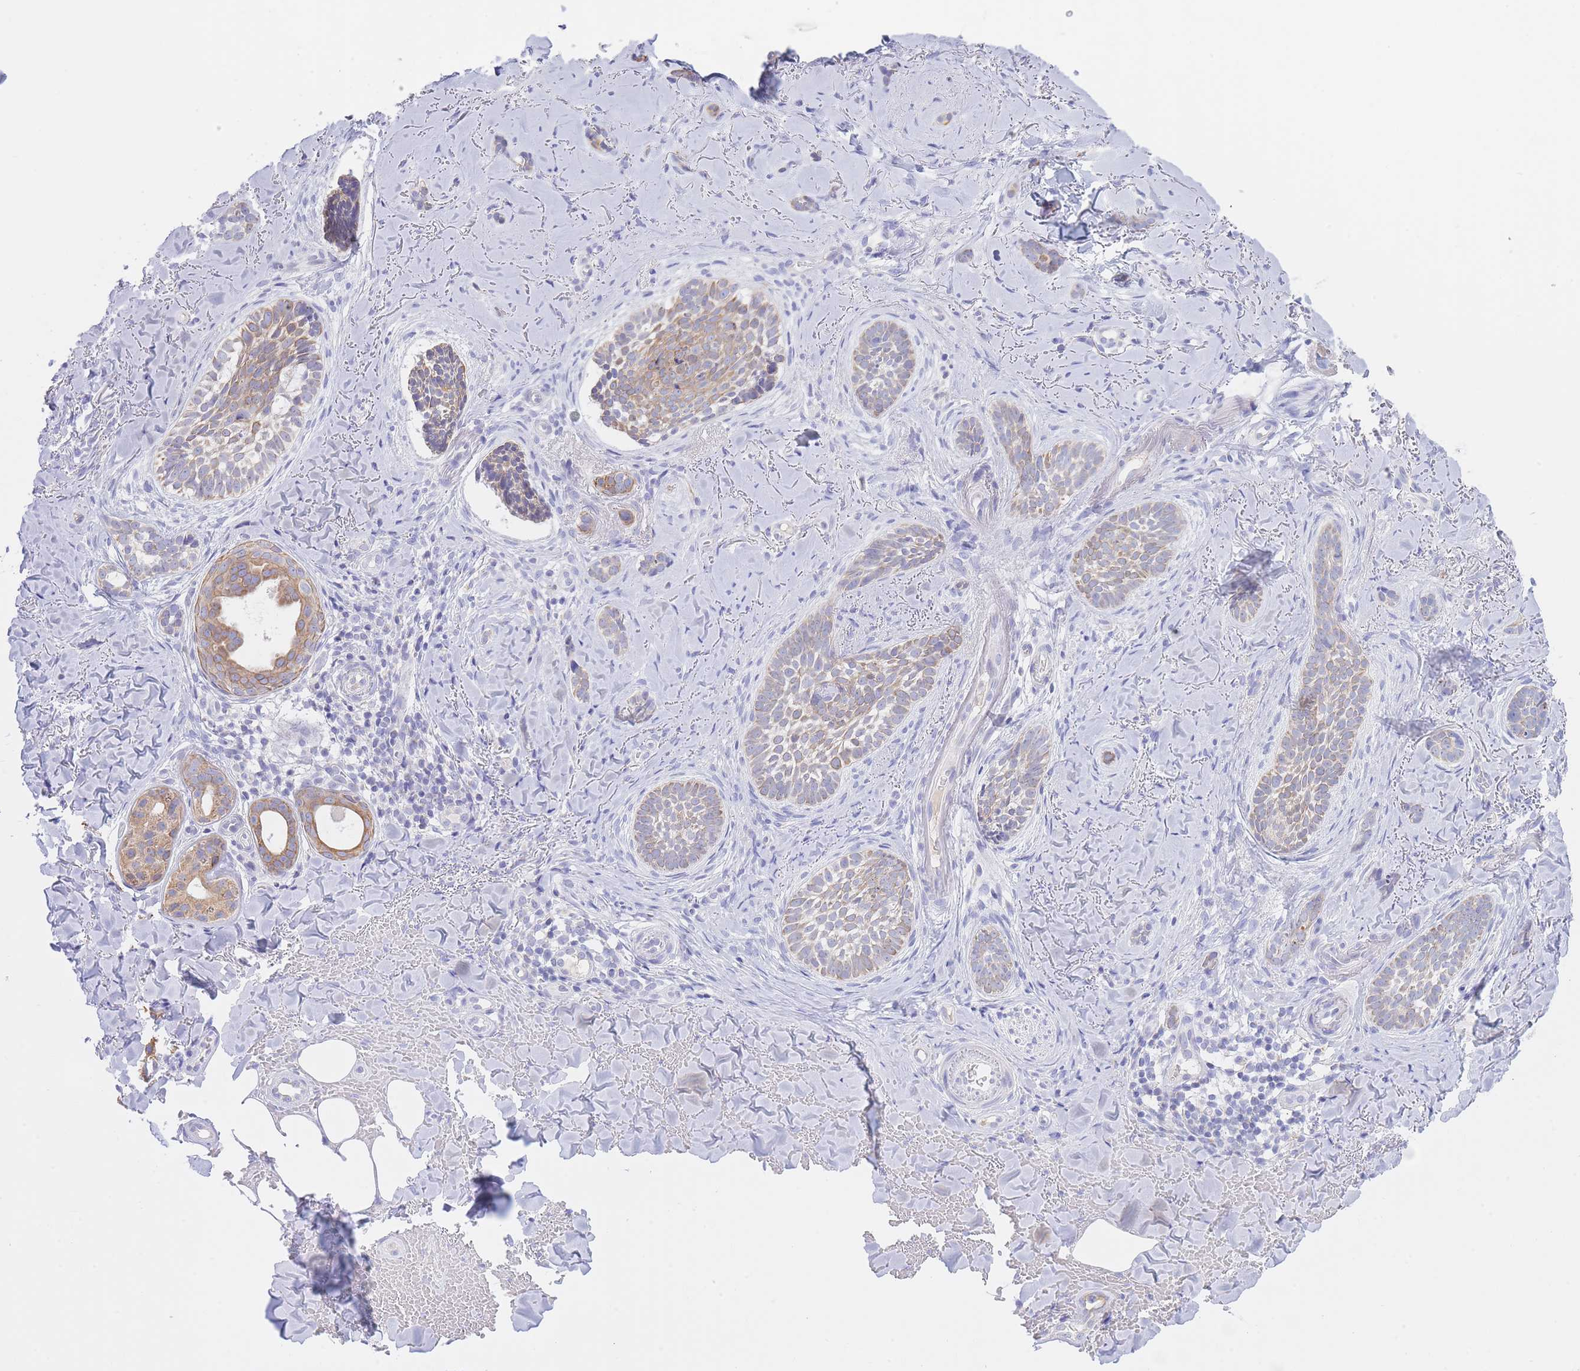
{"staining": {"intensity": "moderate", "quantity": "25%-75%", "location": "cytoplasmic/membranous"}, "tissue": "skin cancer", "cell_type": "Tumor cells", "image_type": "cancer", "snomed": [{"axis": "morphology", "description": "Basal cell carcinoma"}, {"axis": "topography", "description": "Skin"}], "caption": "This is a micrograph of immunohistochemistry (IHC) staining of skin basal cell carcinoma, which shows moderate expression in the cytoplasmic/membranous of tumor cells.", "gene": "NANP", "patient": {"sex": "female", "age": 55}}